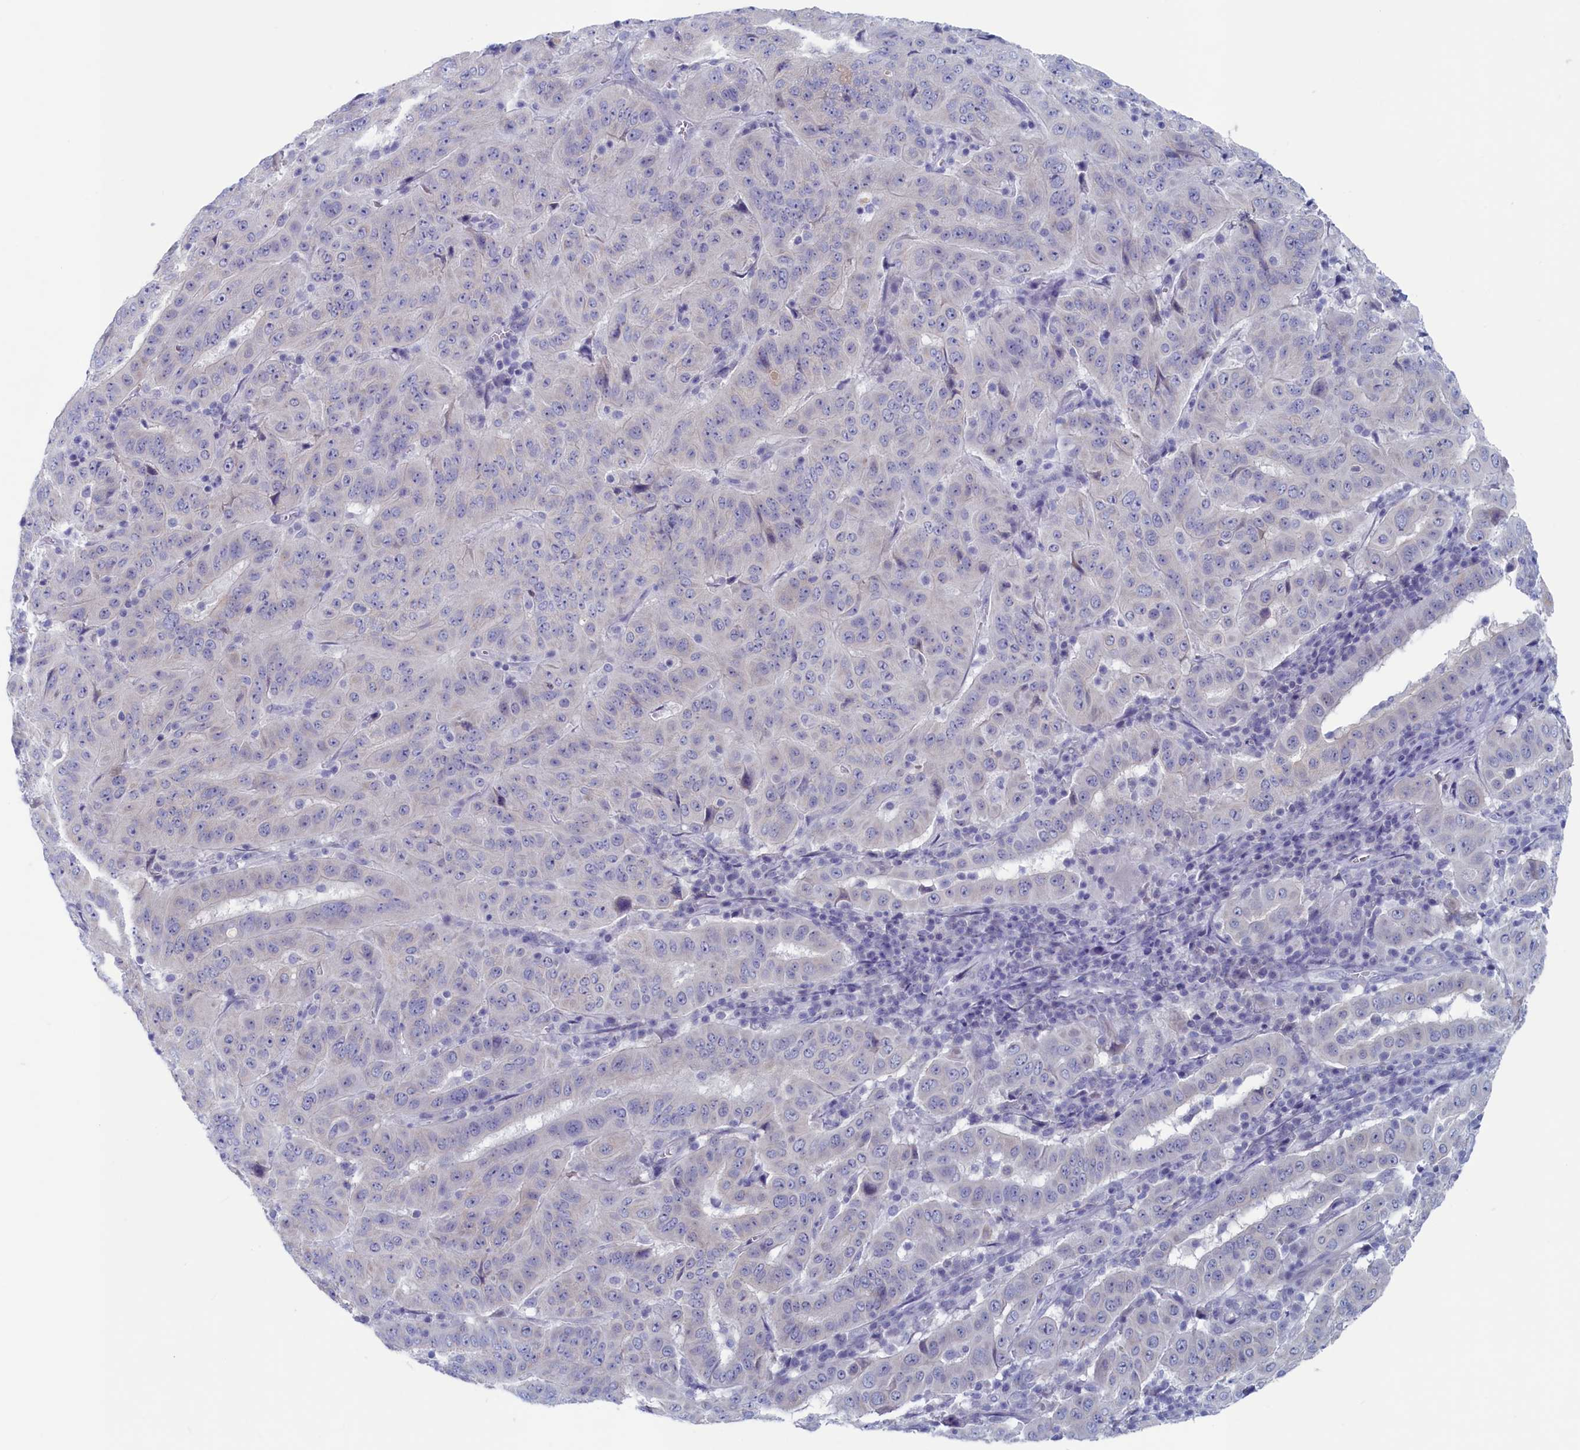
{"staining": {"intensity": "negative", "quantity": "none", "location": "none"}, "tissue": "pancreatic cancer", "cell_type": "Tumor cells", "image_type": "cancer", "snomed": [{"axis": "morphology", "description": "Adenocarcinoma, NOS"}, {"axis": "topography", "description": "Pancreas"}], "caption": "A high-resolution photomicrograph shows immunohistochemistry staining of pancreatic adenocarcinoma, which exhibits no significant expression in tumor cells. The staining was performed using DAB to visualize the protein expression in brown, while the nuclei were stained in blue with hematoxylin (Magnification: 20x).", "gene": "WDR76", "patient": {"sex": "male", "age": 63}}